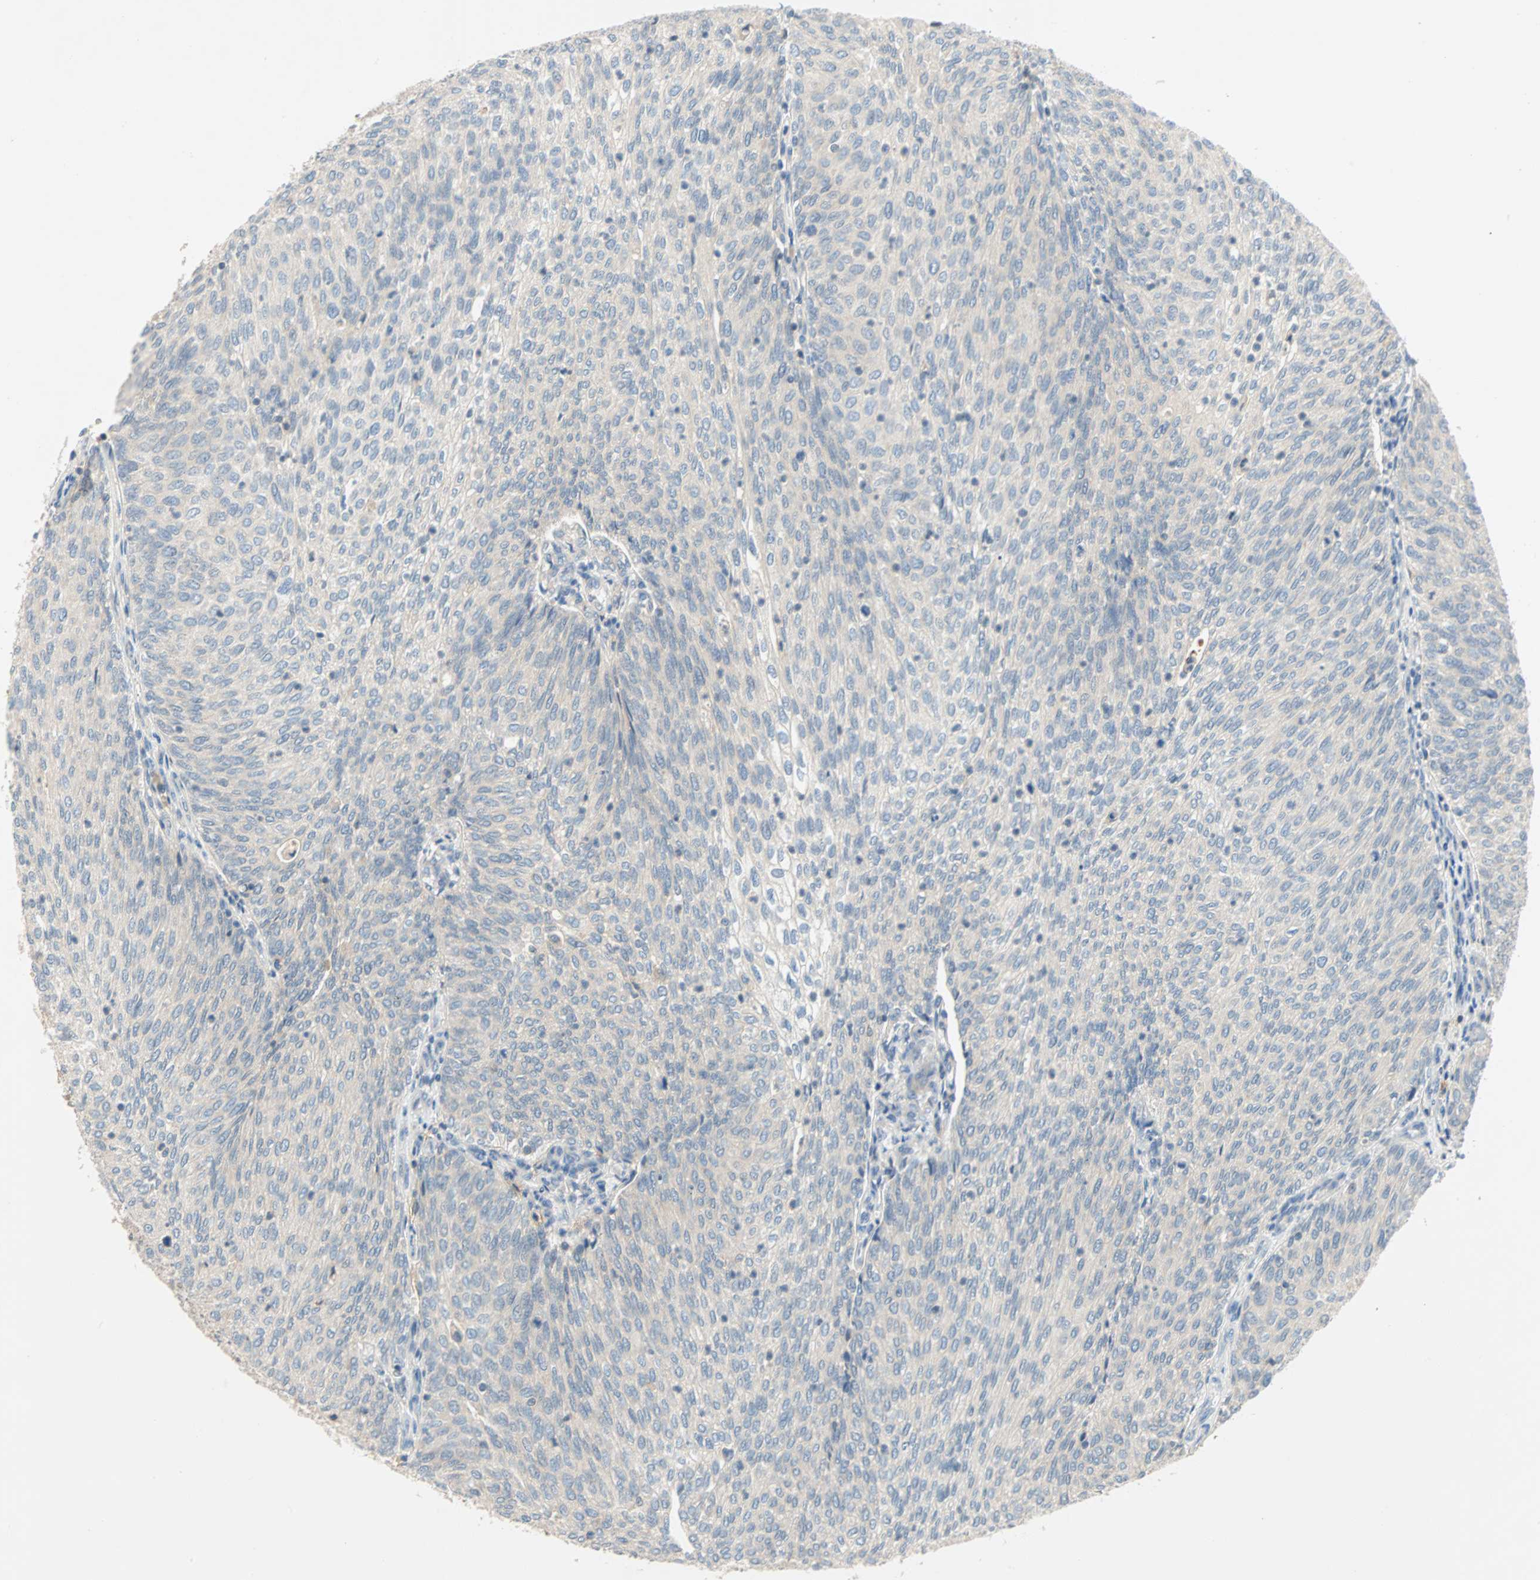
{"staining": {"intensity": "negative", "quantity": "none", "location": "none"}, "tissue": "urothelial cancer", "cell_type": "Tumor cells", "image_type": "cancer", "snomed": [{"axis": "morphology", "description": "Urothelial carcinoma, Low grade"}, {"axis": "topography", "description": "Urinary bladder"}], "caption": "IHC of human urothelial carcinoma (low-grade) shows no expression in tumor cells.", "gene": "MAP4K1", "patient": {"sex": "female", "age": 79}}